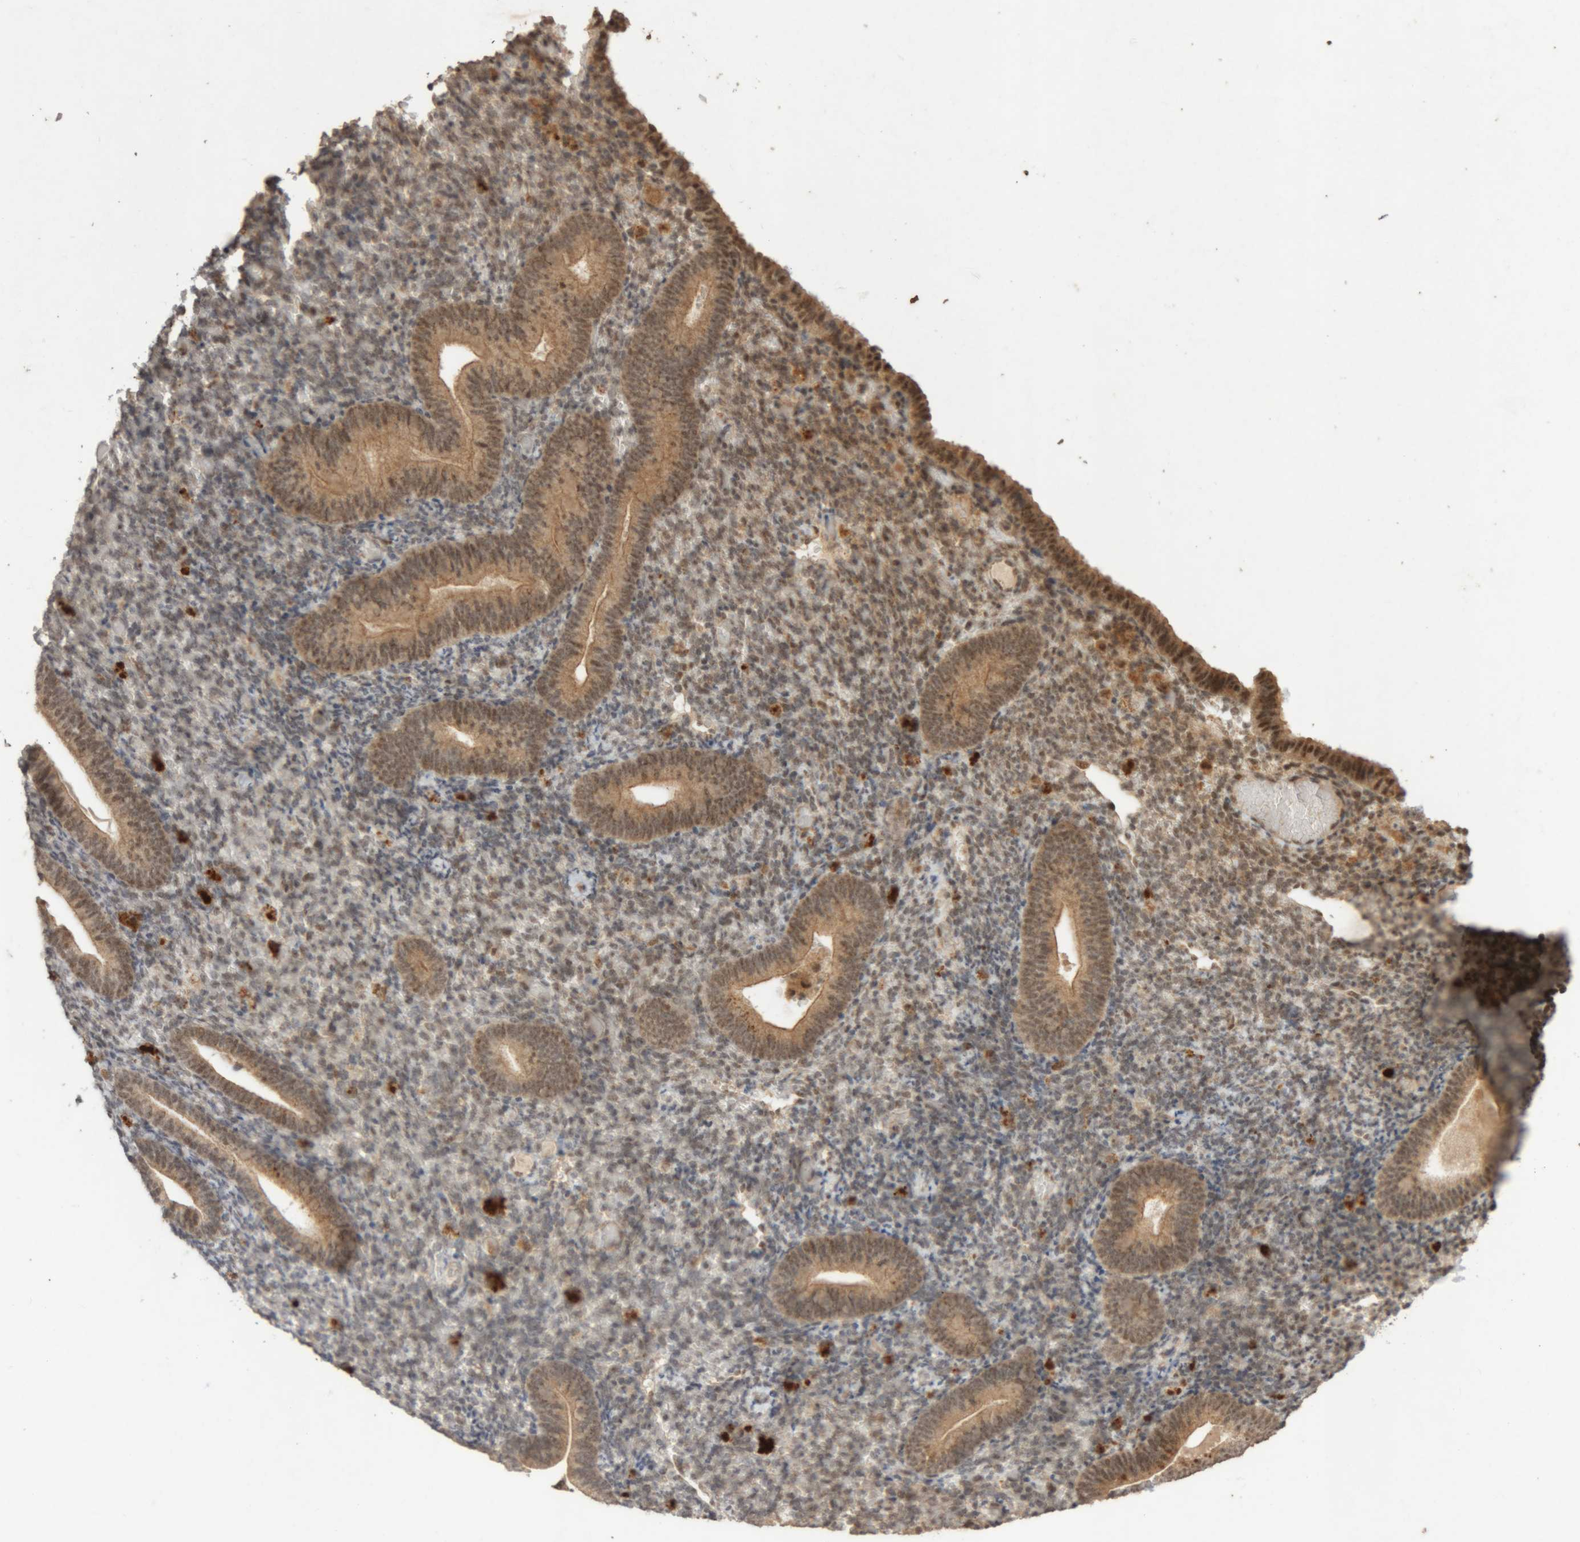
{"staining": {"intensity": "moderate", "quantity": "25%-75%", "location": "cytoplasmic/membranous,nuclear"}, "tissue": "endometrium", "cell_type": "Cells in endometrial stroma", "image_type": "normal", "snomed": [{"axis": "morphology", "description": "Normal tissue, NOS"}, {"axis": "topography", "description": "Endometrium"}], "caption": "Moderate cytoplasmic/membranous,nuclear protein positivity is seen in about 25%-75% of cells in endometrial stroma in endometrium. Nuclei are stained in blue.", "gene": "KEAP1", "patient": {"sex": "female", "age": 51}}